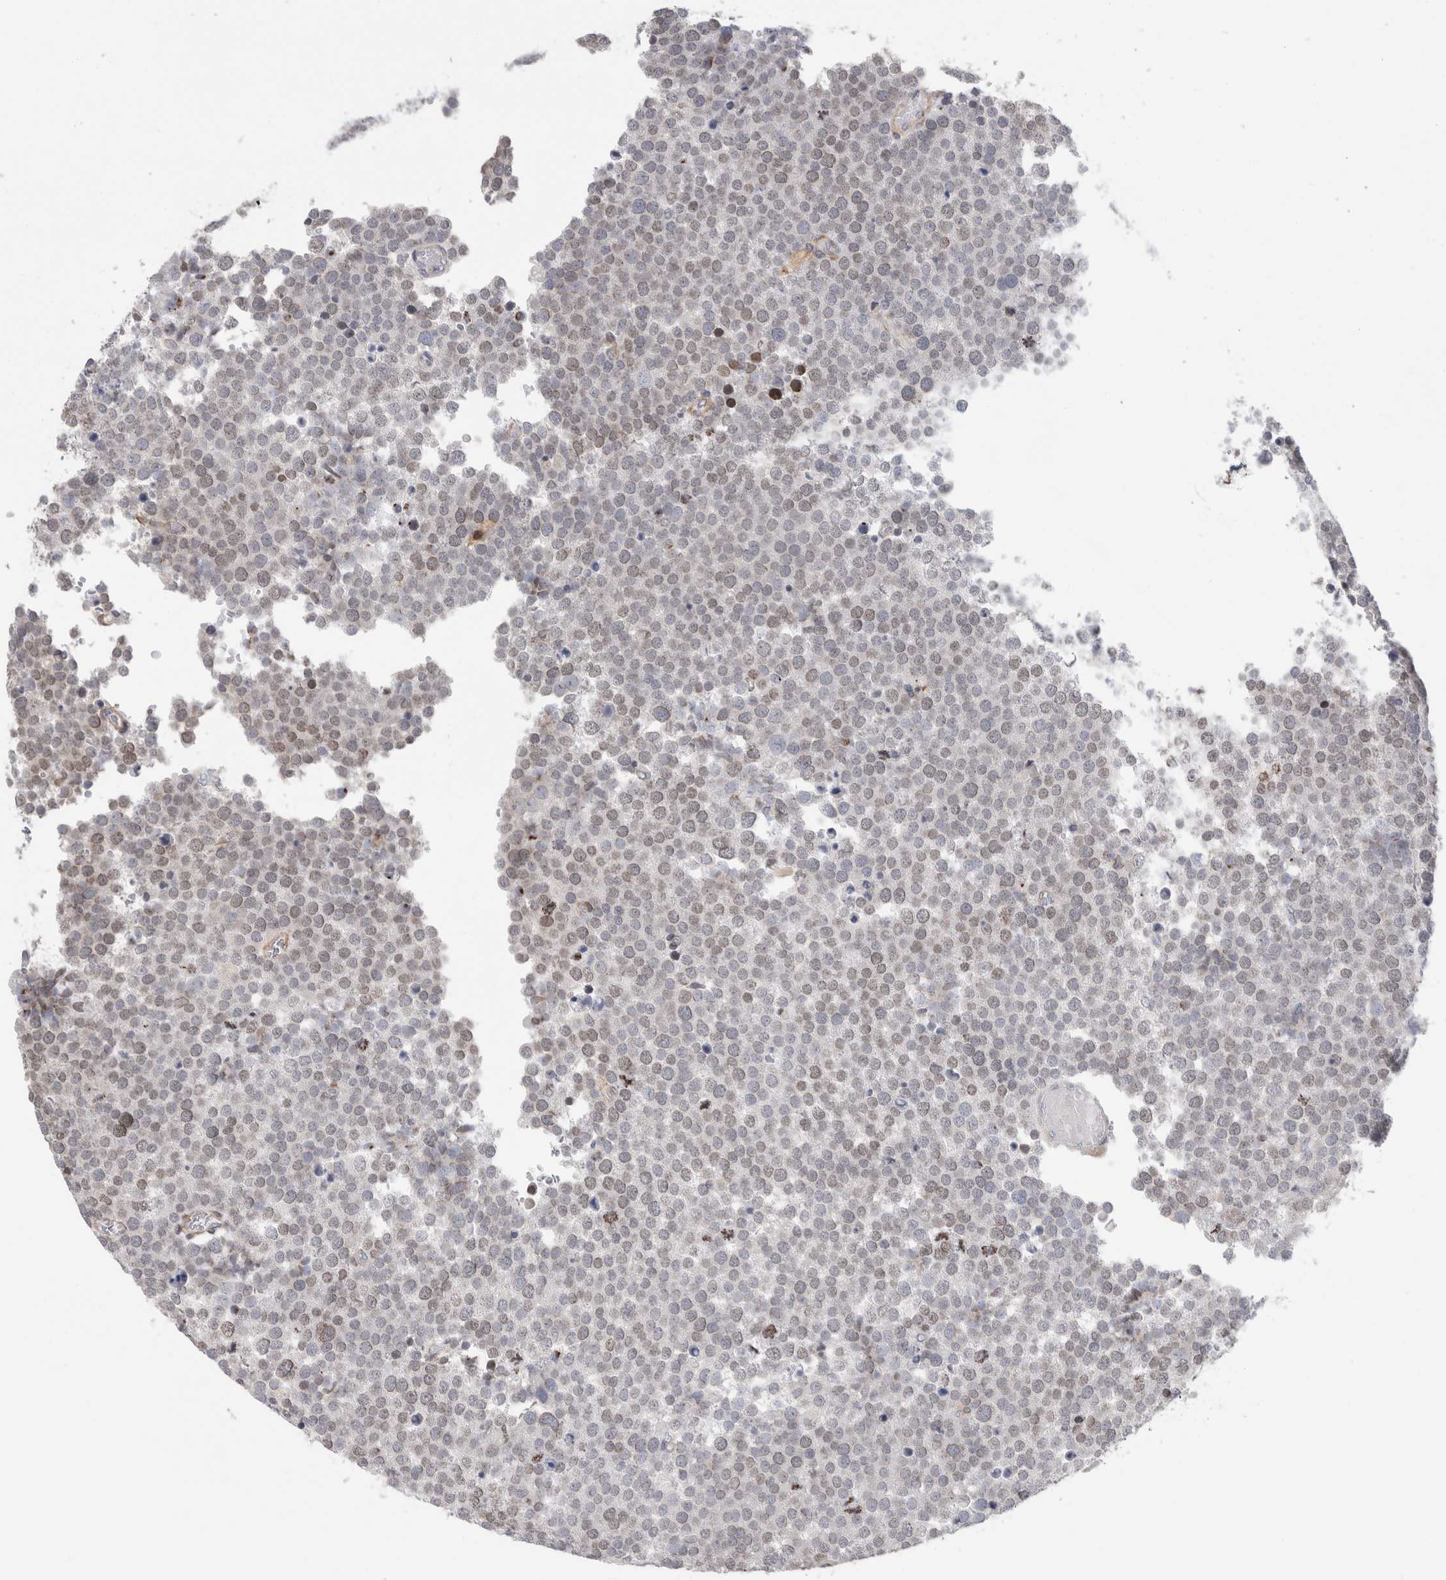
{"staining": {"intensity": "weak", "quantity": "<25%", "location": "nuclear"}, "tissue": "testis cancer", "cell_type": "Tumor cells", "image_type": "cancer", "snomed": [{"axis": "morphology", "description": "Seminoma, NOS"}, {"axis": "topography", "description": "Testis"}], "caption": "Tumor cells show no significant protein expression in testis cancer.", "gene": "SYTL5", "patient": {"sex": "male", "age": 71}}